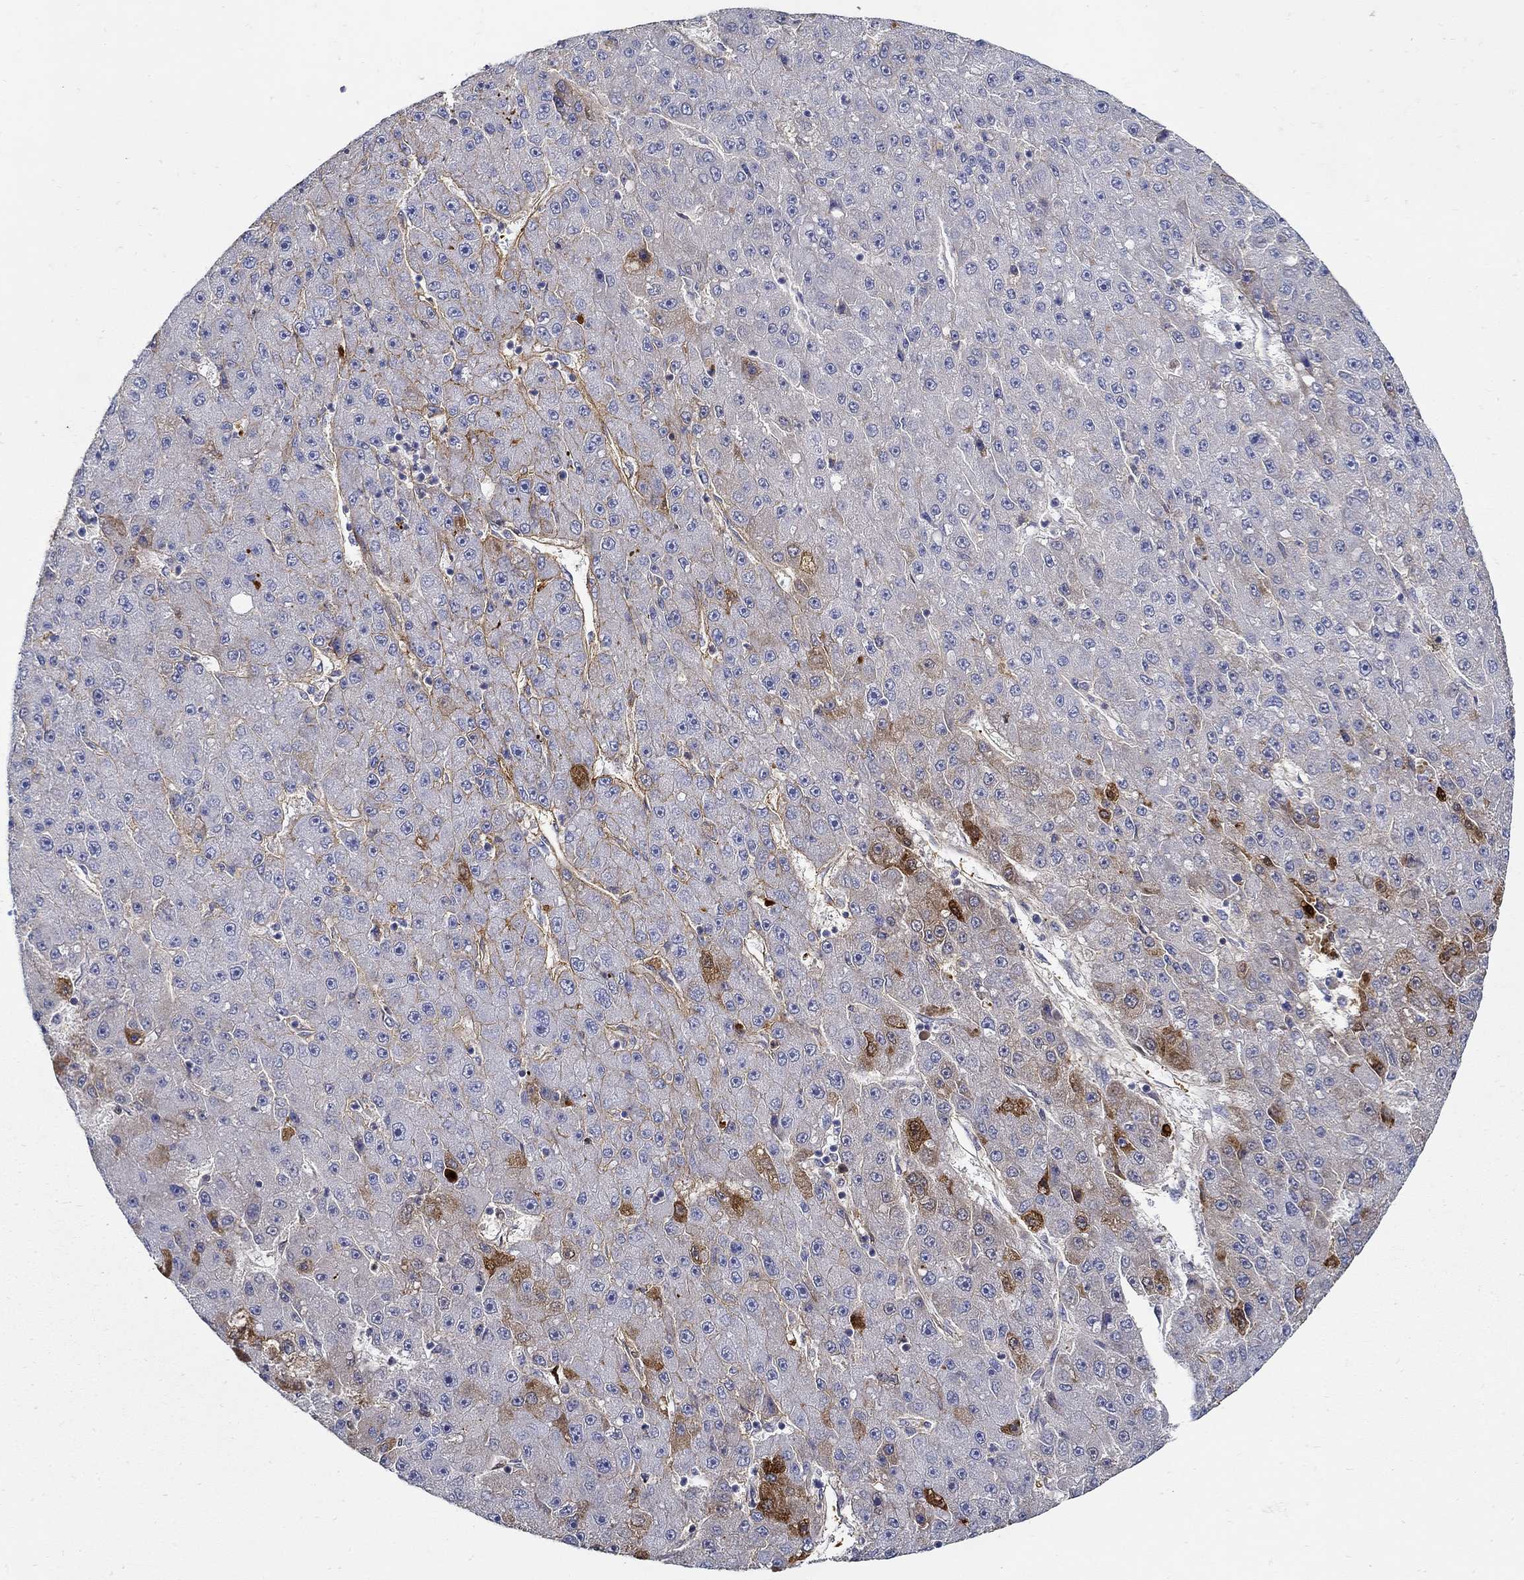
{"staining": {"intensity": "strong", "quantity": "<25%", "location": "cytoplasmic/membranous"}, "tissue": "liver cancer", "cell_type": "Tumor cells", "image_type": "cancer", "snomed": [{"axis": "morphology", "description": "Carcinoma, Hepatocellular, NOS"}, {"axis": "topography", "description": "Liver"}], "caption": "This photomicrograph reveals liver cancer (hepatocellular carcinoma) stained with immunohistochemistry (IHC) to label a protein in brown. The cytoplasmic/membranous of tumor cells show strong positivity for the protein. Nuclei are counter-stained blue.", "gene": "TGFBI", "patient": {"sex": "male", "age": 67}}